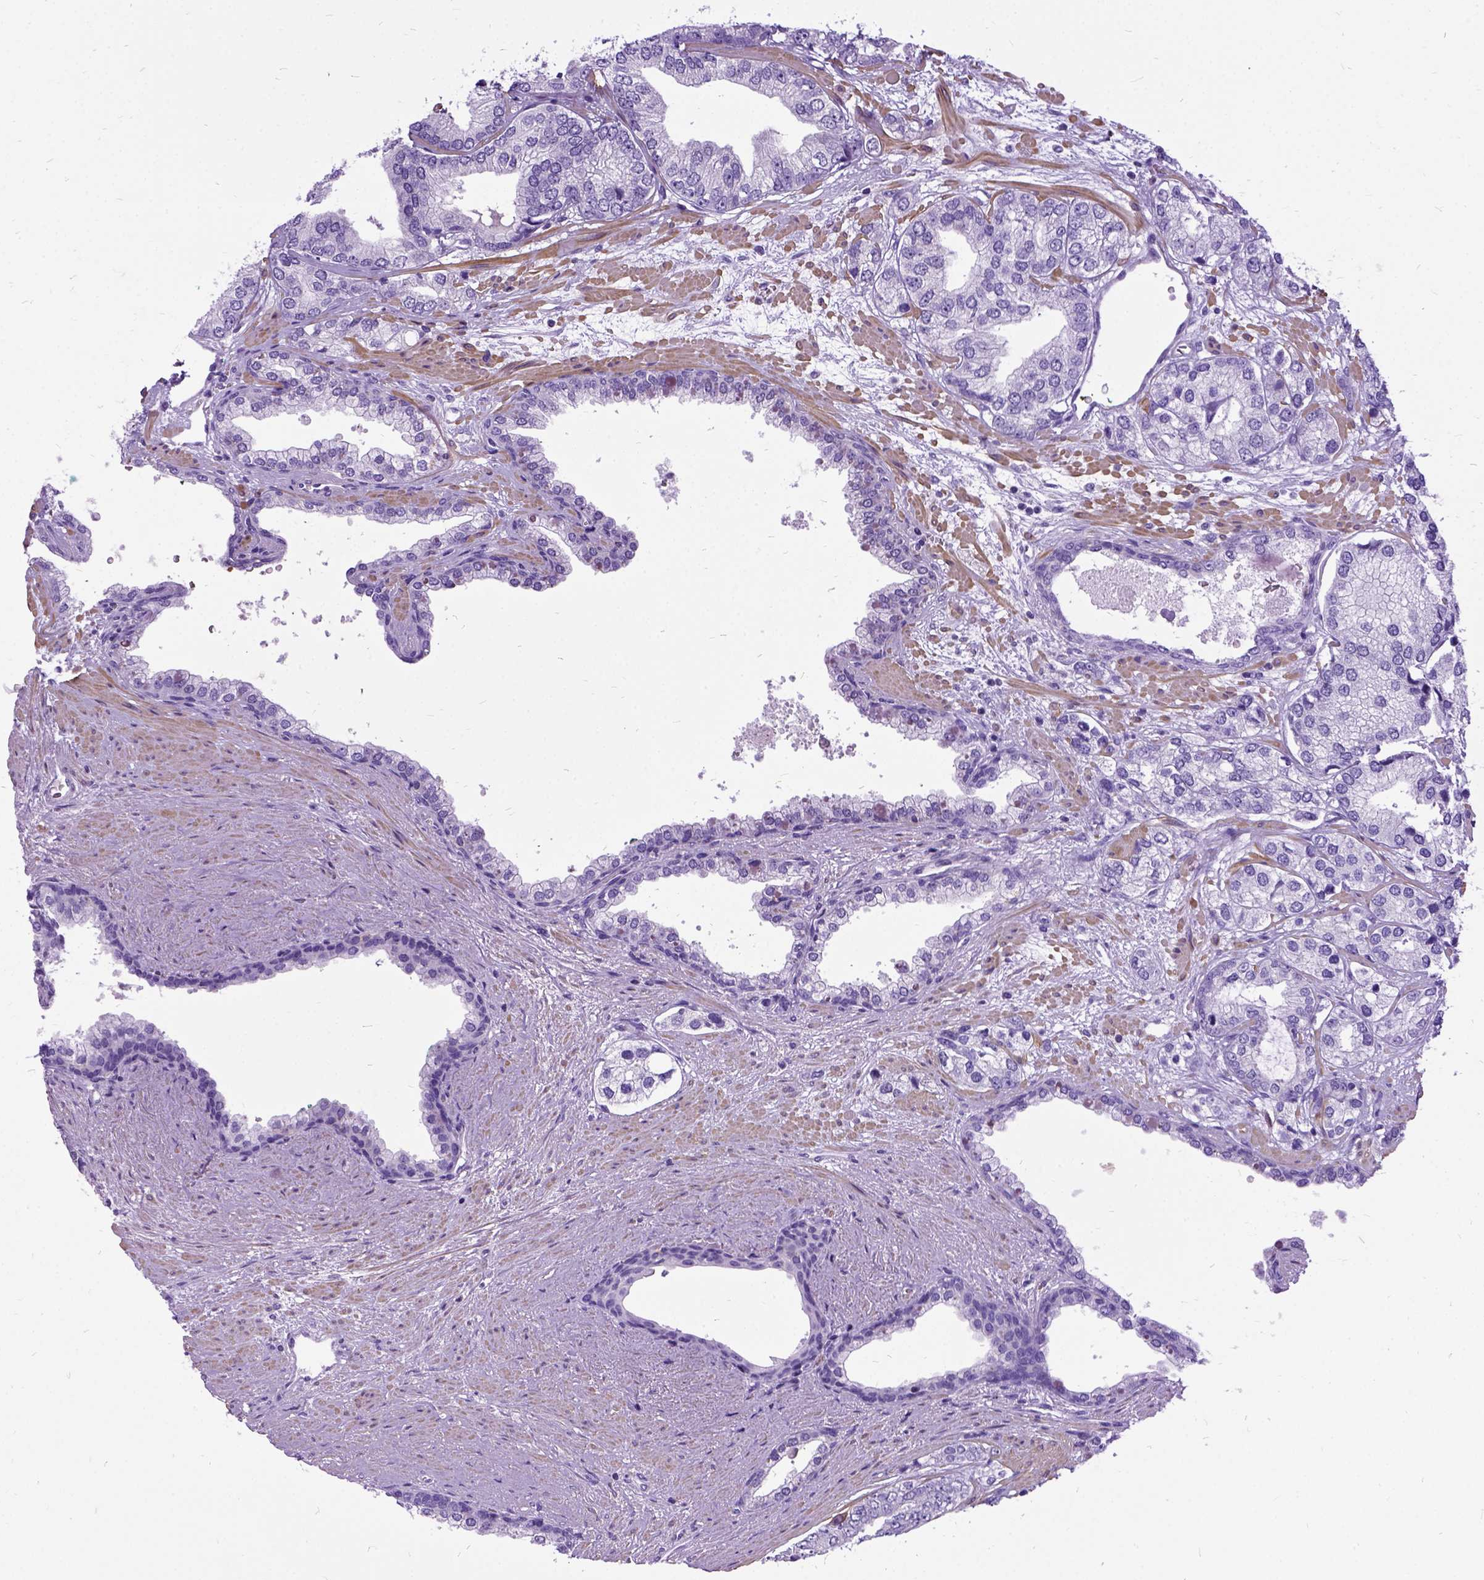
{"staining": {"intensity": "negative", "quantity": "none", "location": "none"}, "tissue": "prostate cancer", "cell_type": "Tumor cells", "image_type": "cancer", "snomed": [{"axis": "morphology", "description": "Adenocarcinoma, High grade"}, {"axis": "topography", "description": "Prostate"}], "caption": "This is an immunohistochemistry (IHC) micrograph of human prostate cancer (high-grade adenocarcinoma). There is no staining in tumor cells.", "gene": "PRG2", "patient": {"sex": "male", "age": 58}}